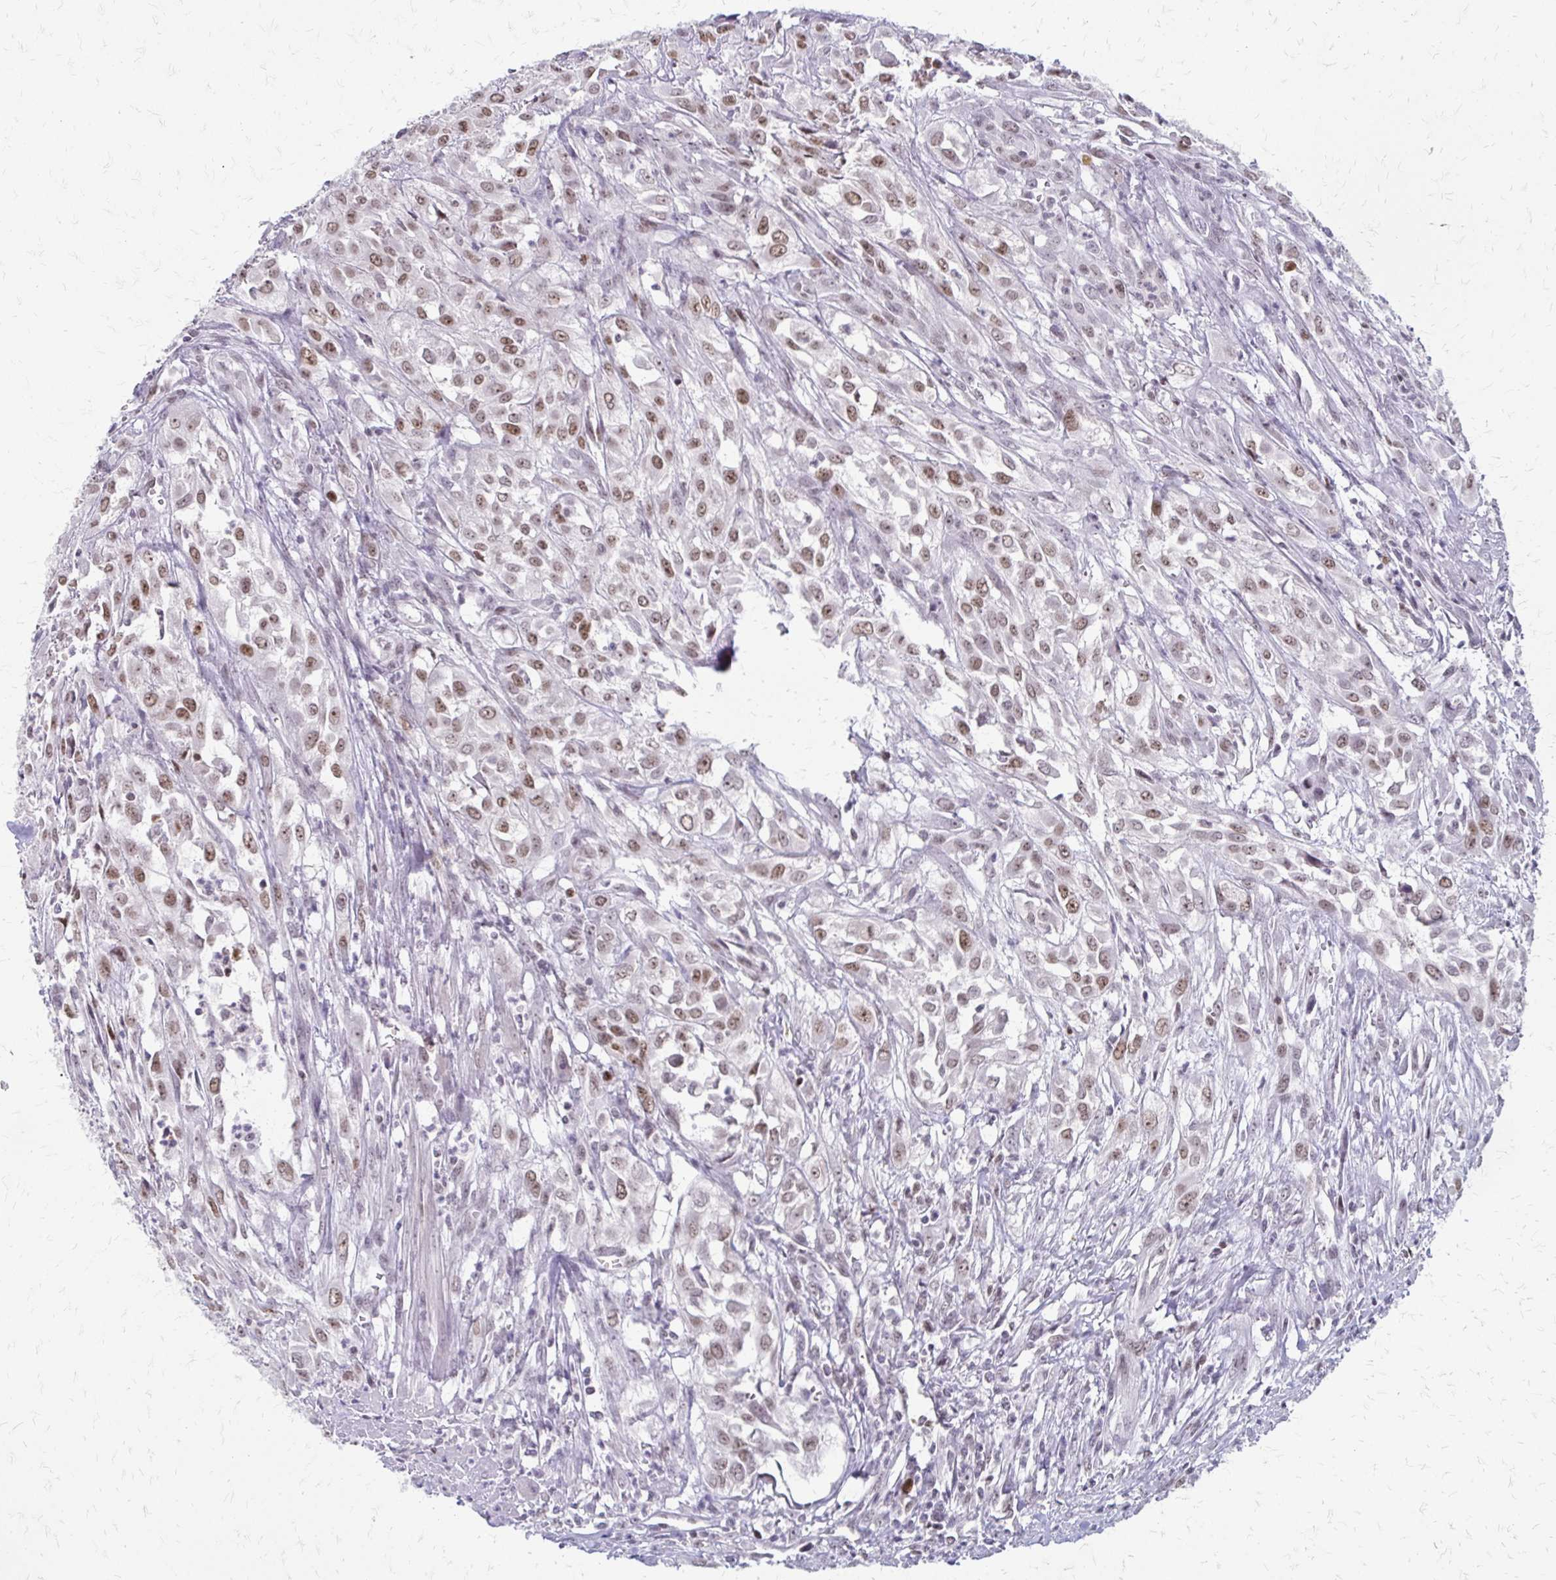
{"staining": {"intensity": "moderate", "quantity": ">75%", "location": "nuclear"}, "tissue": "urothelial cancer", "cell_type": "Tumor cells", "image_type": "cancer", "snomed": [{"axis": "morphology", "description": "Urothelial carcinoma, High grade"}, {"axis": "topography", "description": "Urinary bladder"}], "caption": "A photomicrograph of human urothelial cancer stained for a protein demonstrates moderate nuclear brown staining in tumor cells. The protein is shown in brown color, while the nuclei are stained blue.", "gene": "EED", "patient": {"sex": "male", "age": 67}}